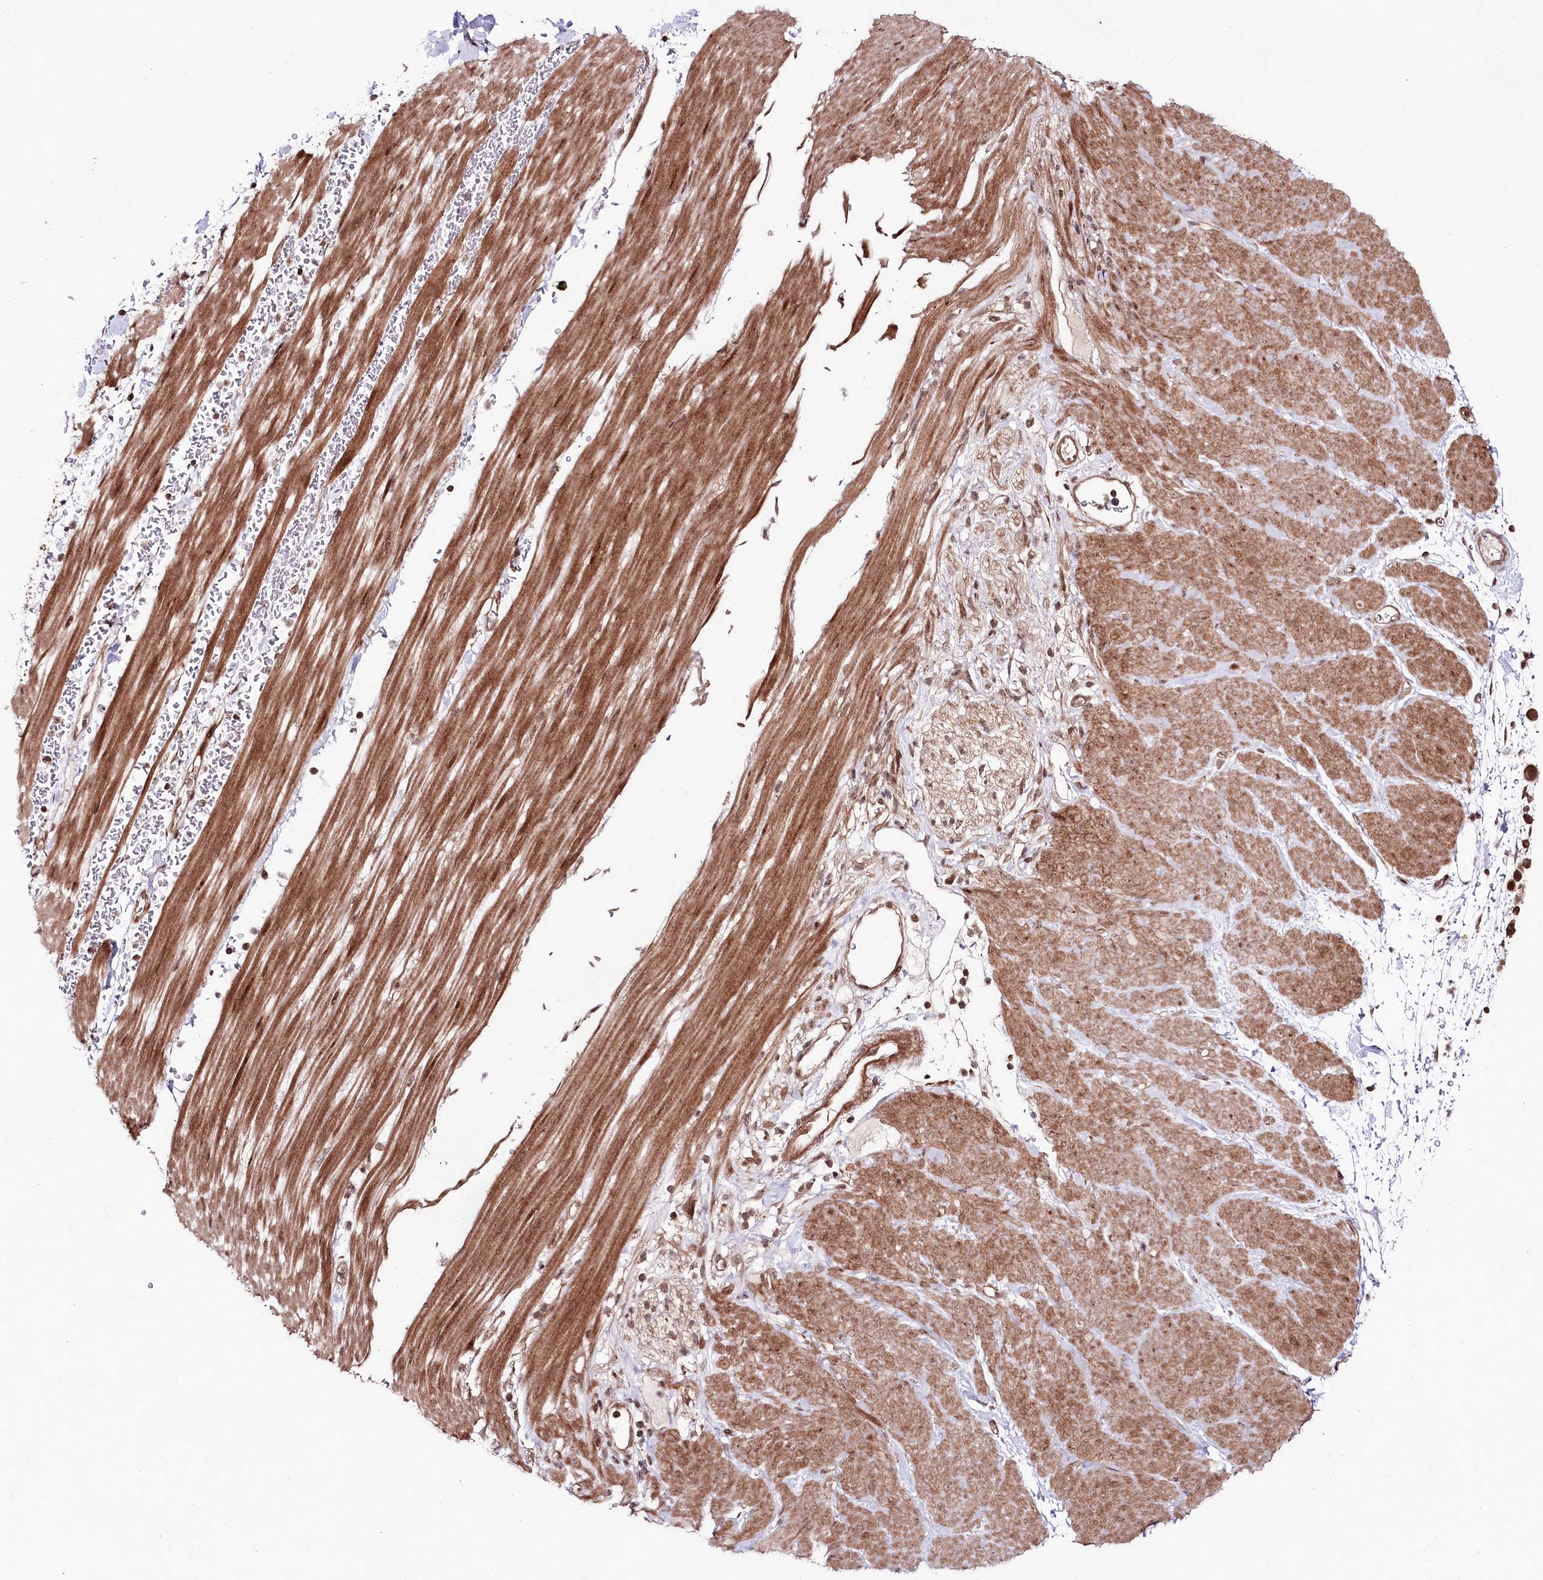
{"staining": {"intensity": "strong", "quantity": ">75%", "location": "cytoplasmic/membranous"}, "tissue": "pancreatic cancer", "cell_type": "Tumor cells", "image_type": "cancer", "snomed": [{"axis": "morphology", "description": "Normal tissue, NOS"}, {"axis": "morphology", "description": "Adenocarcinoma, NOS"}, {"axis": "topography", "description": "Pancreas"}], "caption": "Protein expression analysis of adenocarcinoma (pancreatic) reveals strong cytoplasmic/membranous staining in about >75% of tumor cells.", "gene": "PHLDB1", "patient": {"sex": "female", "age": 64}}